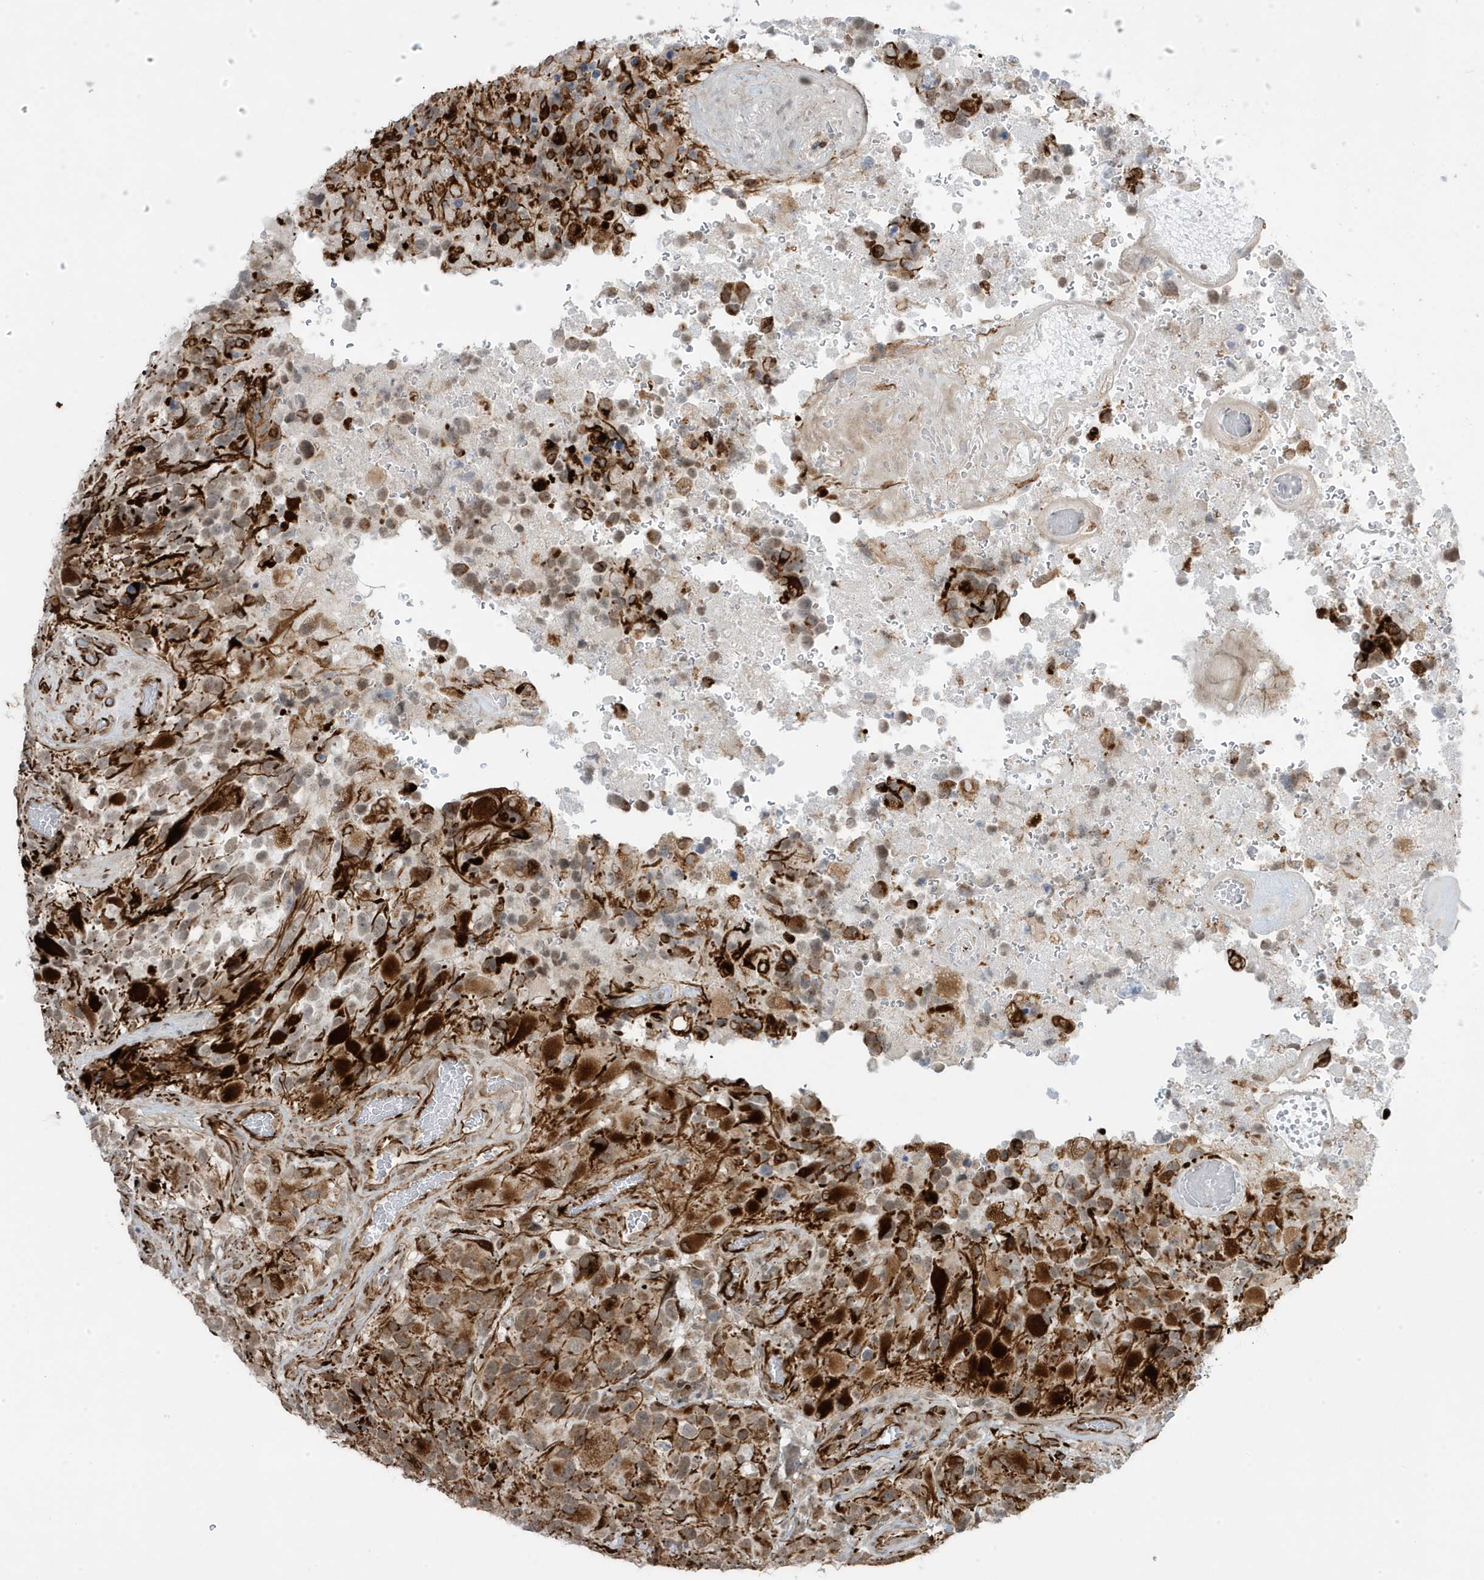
{"staining": {"intensity": "strong", "quantity": "25%-75%", "location": "cytoplasmic/membranous,nuclear"}, "tissue": "glioma", "cell_type": "Tumor cells", "image_type": "cancer", "snomed": [{"axis": "morphology", "description": "Glioma, malignant, High grade"}, {"axis": "topography", "description": "Brain"}], "caption": "Protein expression analysis of human glioma reveals strong cytoplasmic/membranous and nuclear expression in approximately 25%-75% of tumor cells. (DAB (3,3'-diaminobenzidine) IHC with brightfield microscopy, high magnification).", "gene": "ADAMTSL3", "patient": {"sex": "male", "age": 69}}